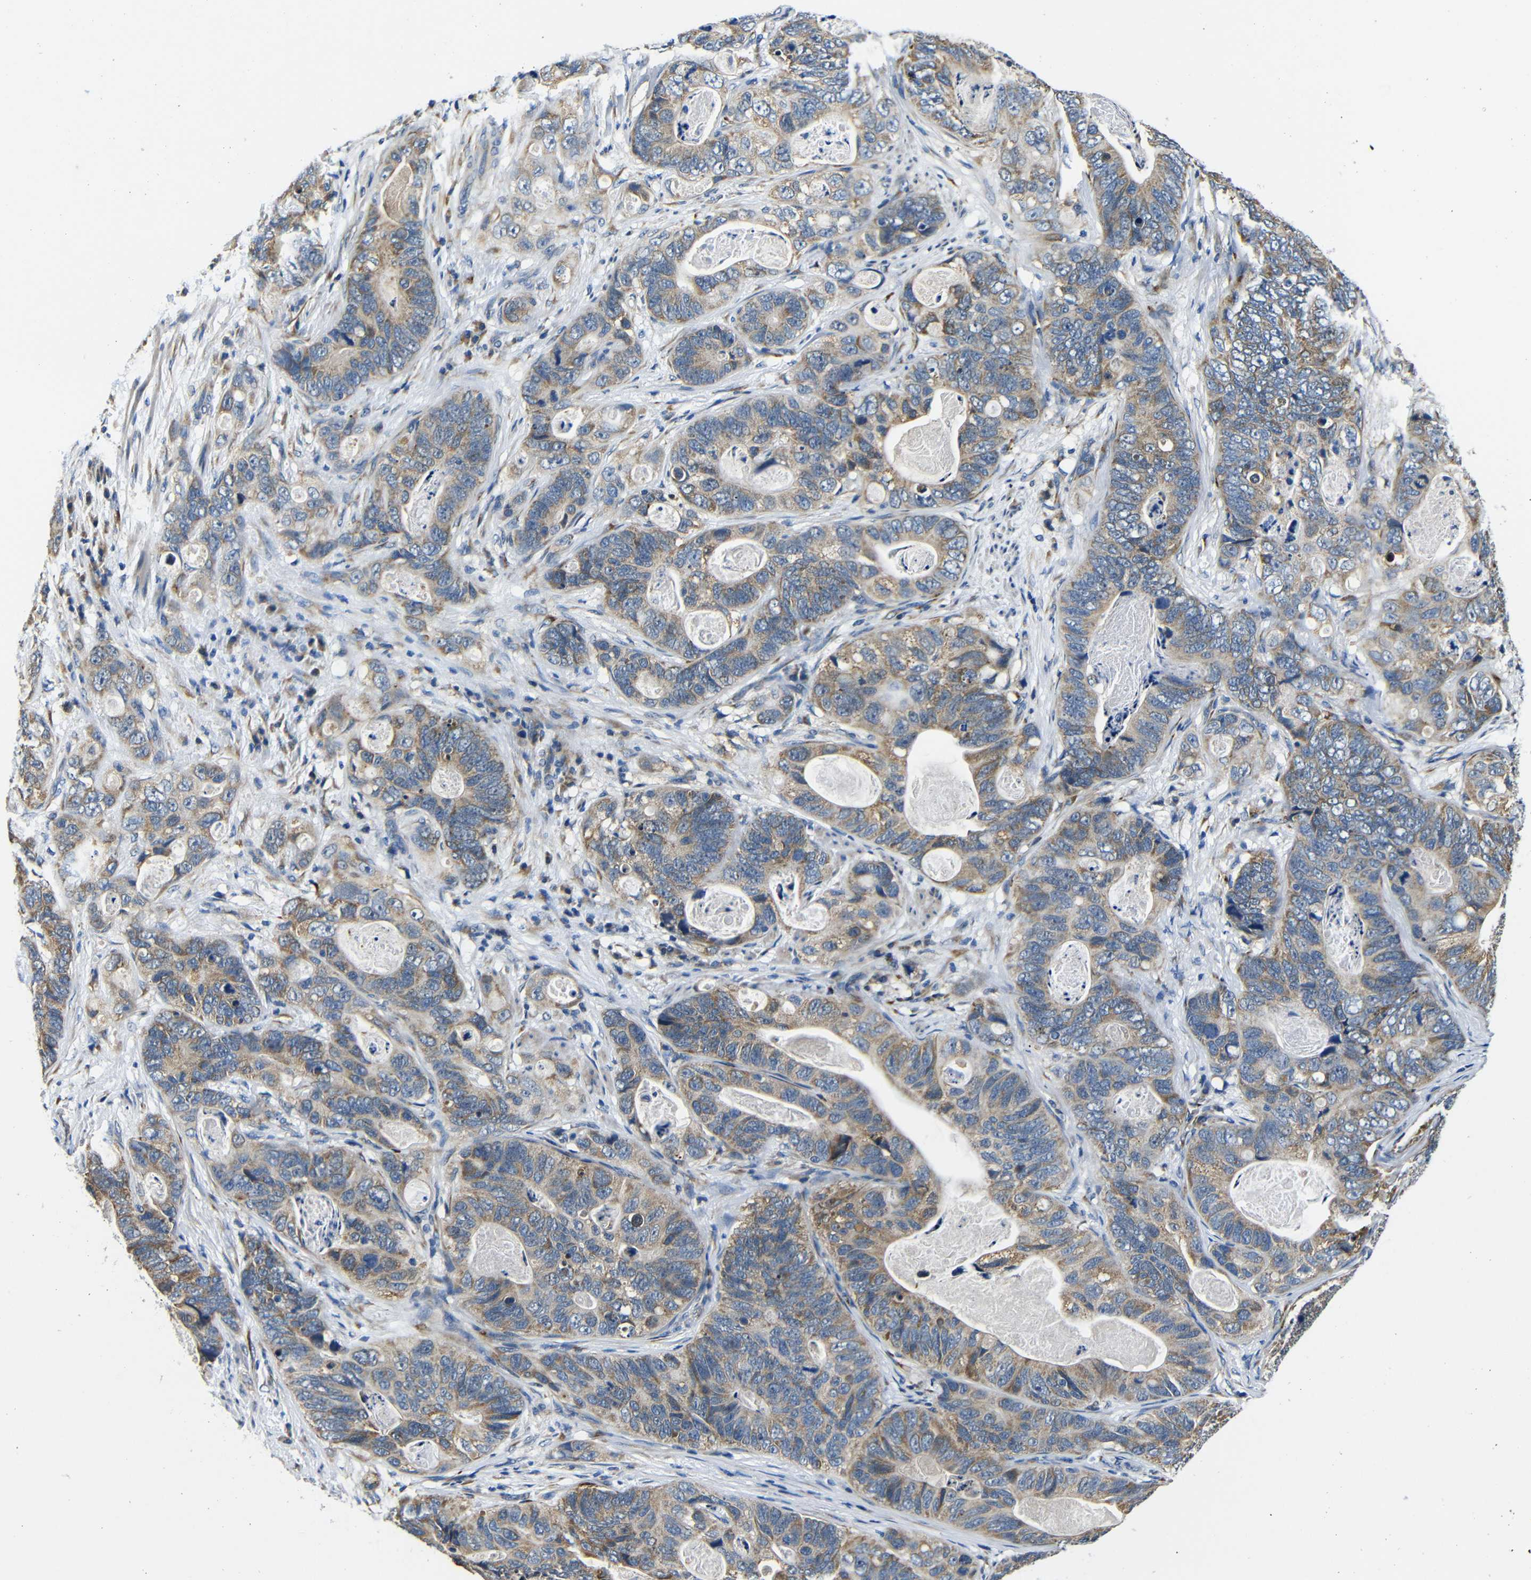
{"staining": {"intensity": "weak", "quantity": ">75%", "location": "cytoplasmic/membranous"}, "tissue": "stomach cancer", "cell_type": "Tumor cells", "image_type": "cancer", "snomed": [{"axis": "morphology", "description": "Adenocarcinoma, NOS"}, {"axis": "topography", "description": "Stomach"}], "caption": "Approximately >75% of tumor cells in stomach cancer display weak cytoplasmic/membranous protein positivity as visualized by brown immunohistochemical staining.", "gene": "FKBP14", "patient": {"sex": "female", "age": 89}}